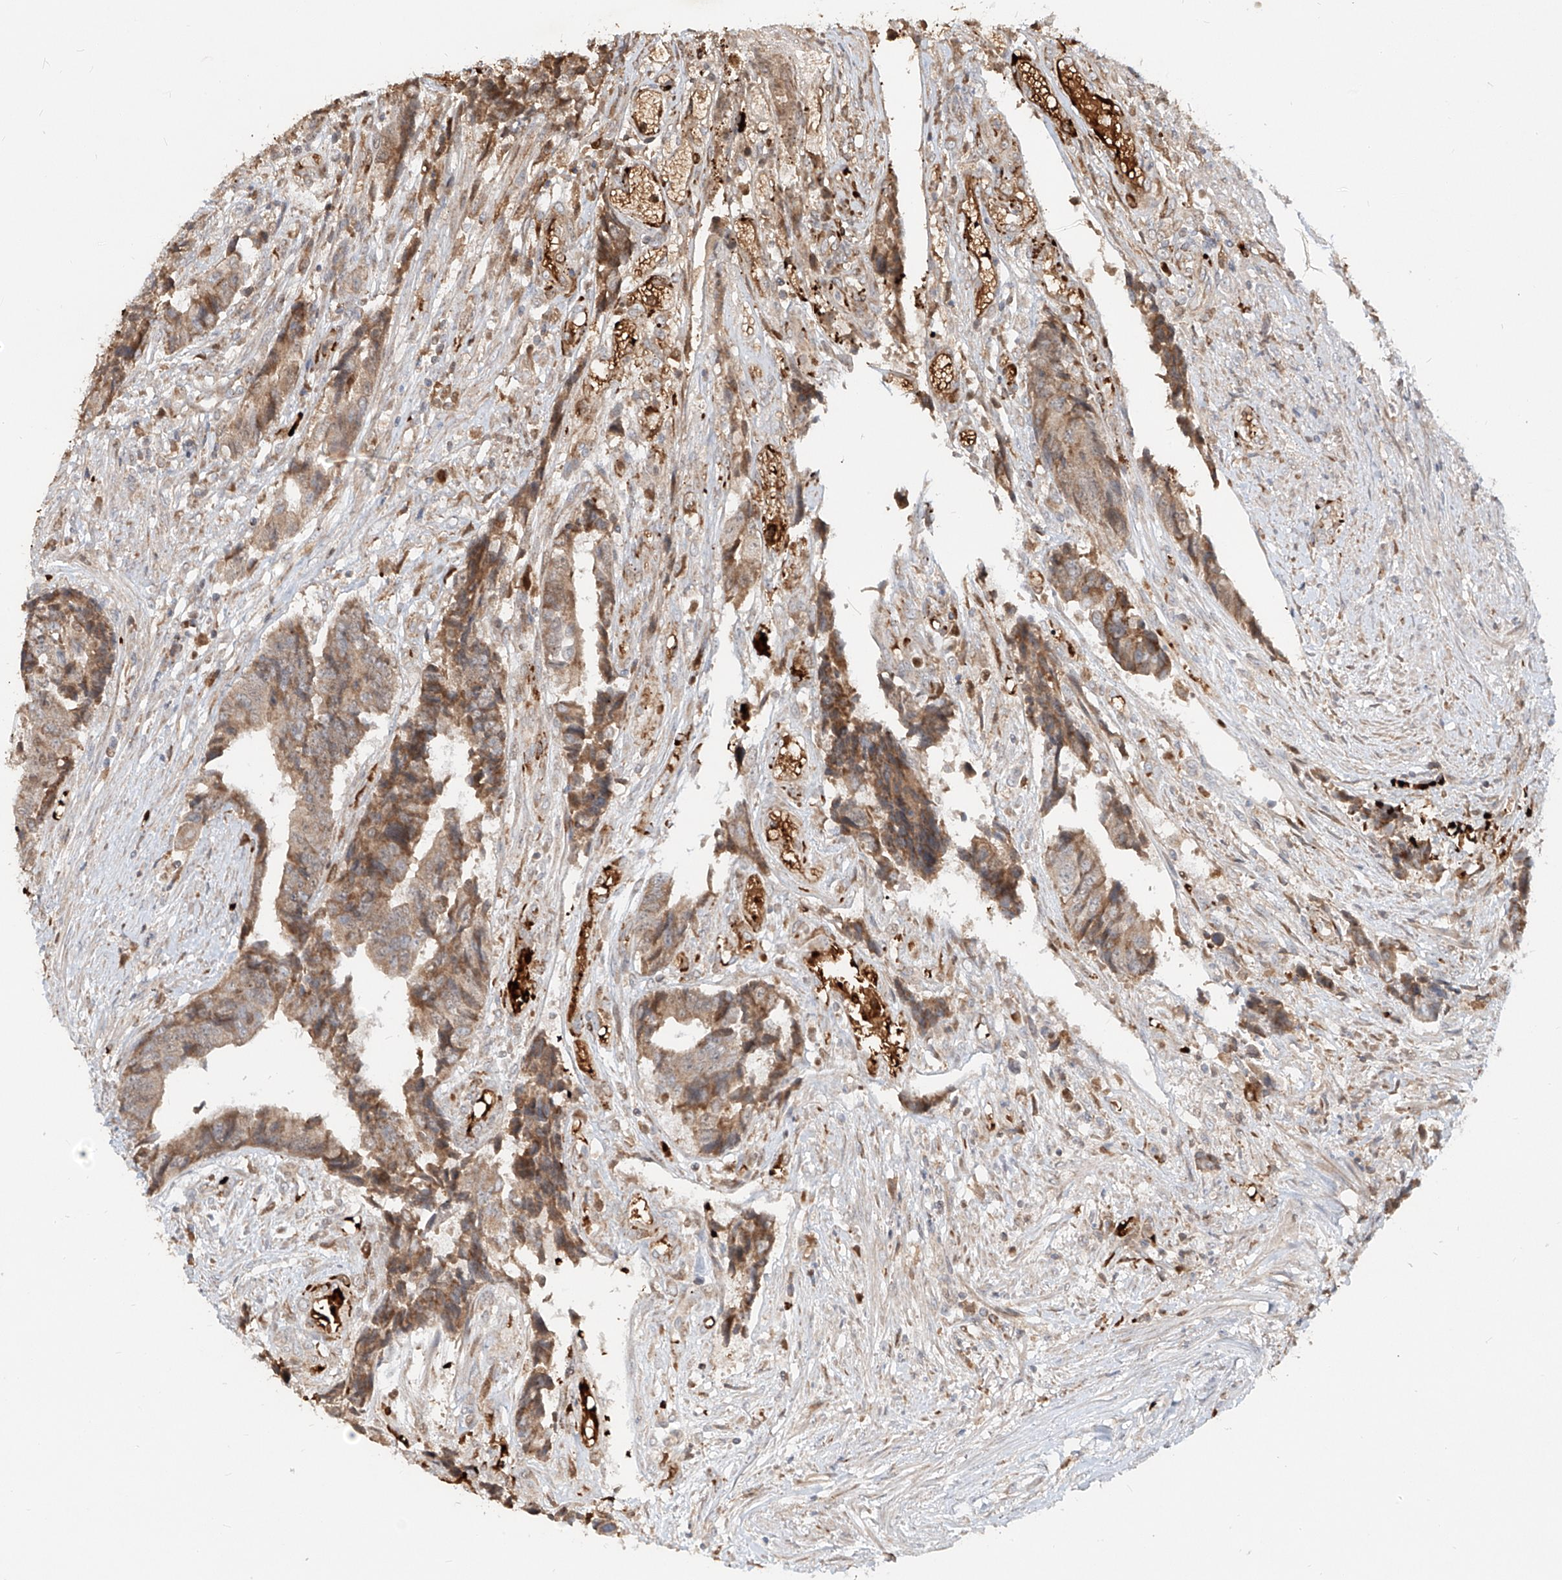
{"staining": {"intensity": "moderate", "quantity": ">75%", "location": "cytoplasmic/membranous"}, "tissue": "colorectal cancer", "cell_type": "Tumor cells", "image_type": "cancer", "snomed": [{"axis": "morphology", "description": "Adenocarcinoma, NOS"}, {"axis": "topography", "description": "Rectum"}], "caption": "The image demonstrates a brown stain indicating the presence of a protein in the cytoplasmic/membranous of tumor cells in colorectal cancer.", "gene": "FGD2", "patient": {"sex": "male", "age": 84}}